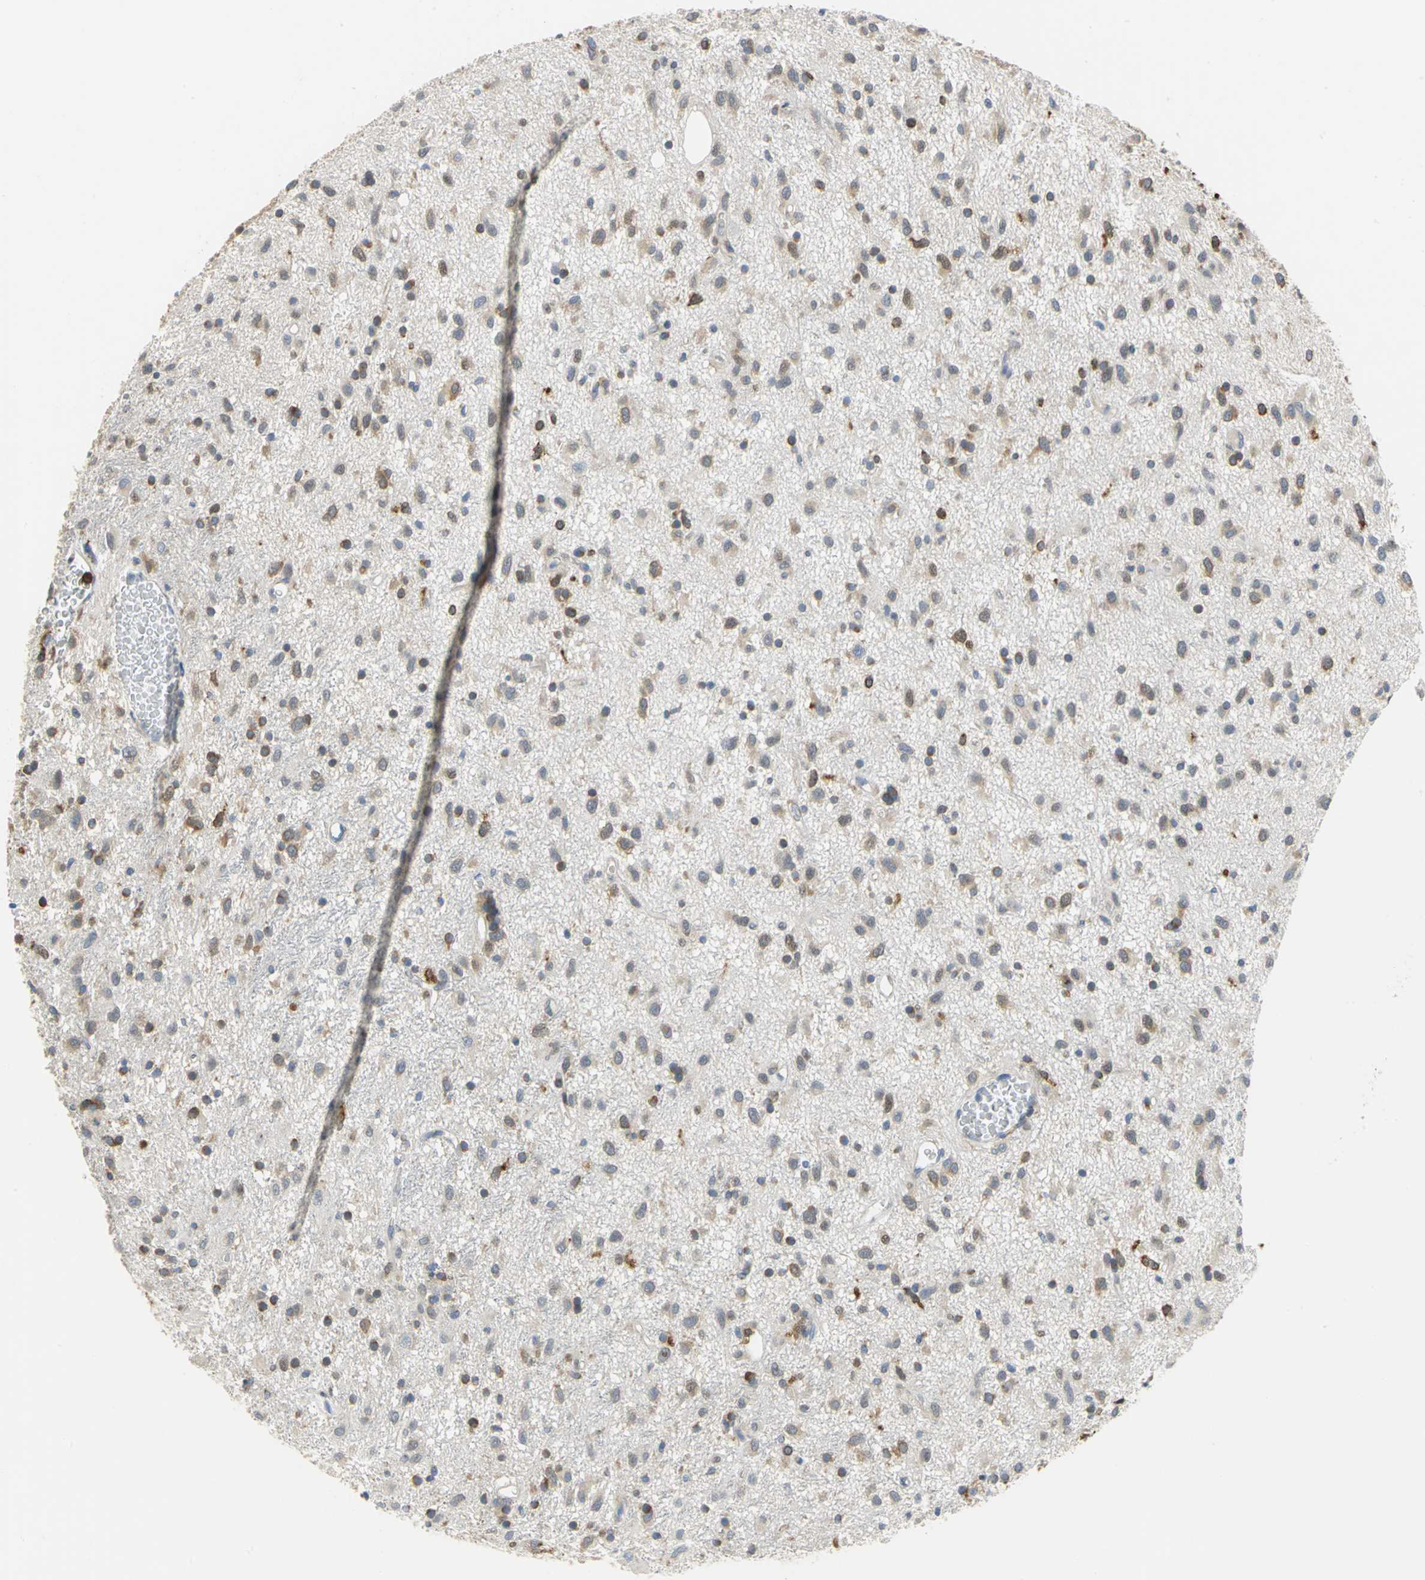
{"staining": {"intensity": "moderate", "quantity": ">75%", "location": "cytoplasmic/membranous"}, "tissue": "glioma", "cell_type": "Tumor cells", "image_type": "cancer", "snomed": [{"axis": "morphology", "description": "Glioma, malignant, Low grade"}, {"axis": "topography", "description": "Brain"}], "caption": "Immunohistochemistry (DAB) staining of human glioma shows moderate cytoplasmic/membranous protein staining in approximately >75% of tumor cells.", "gene": "YBX1", "patient": {"sex": "male", "age": 77}}